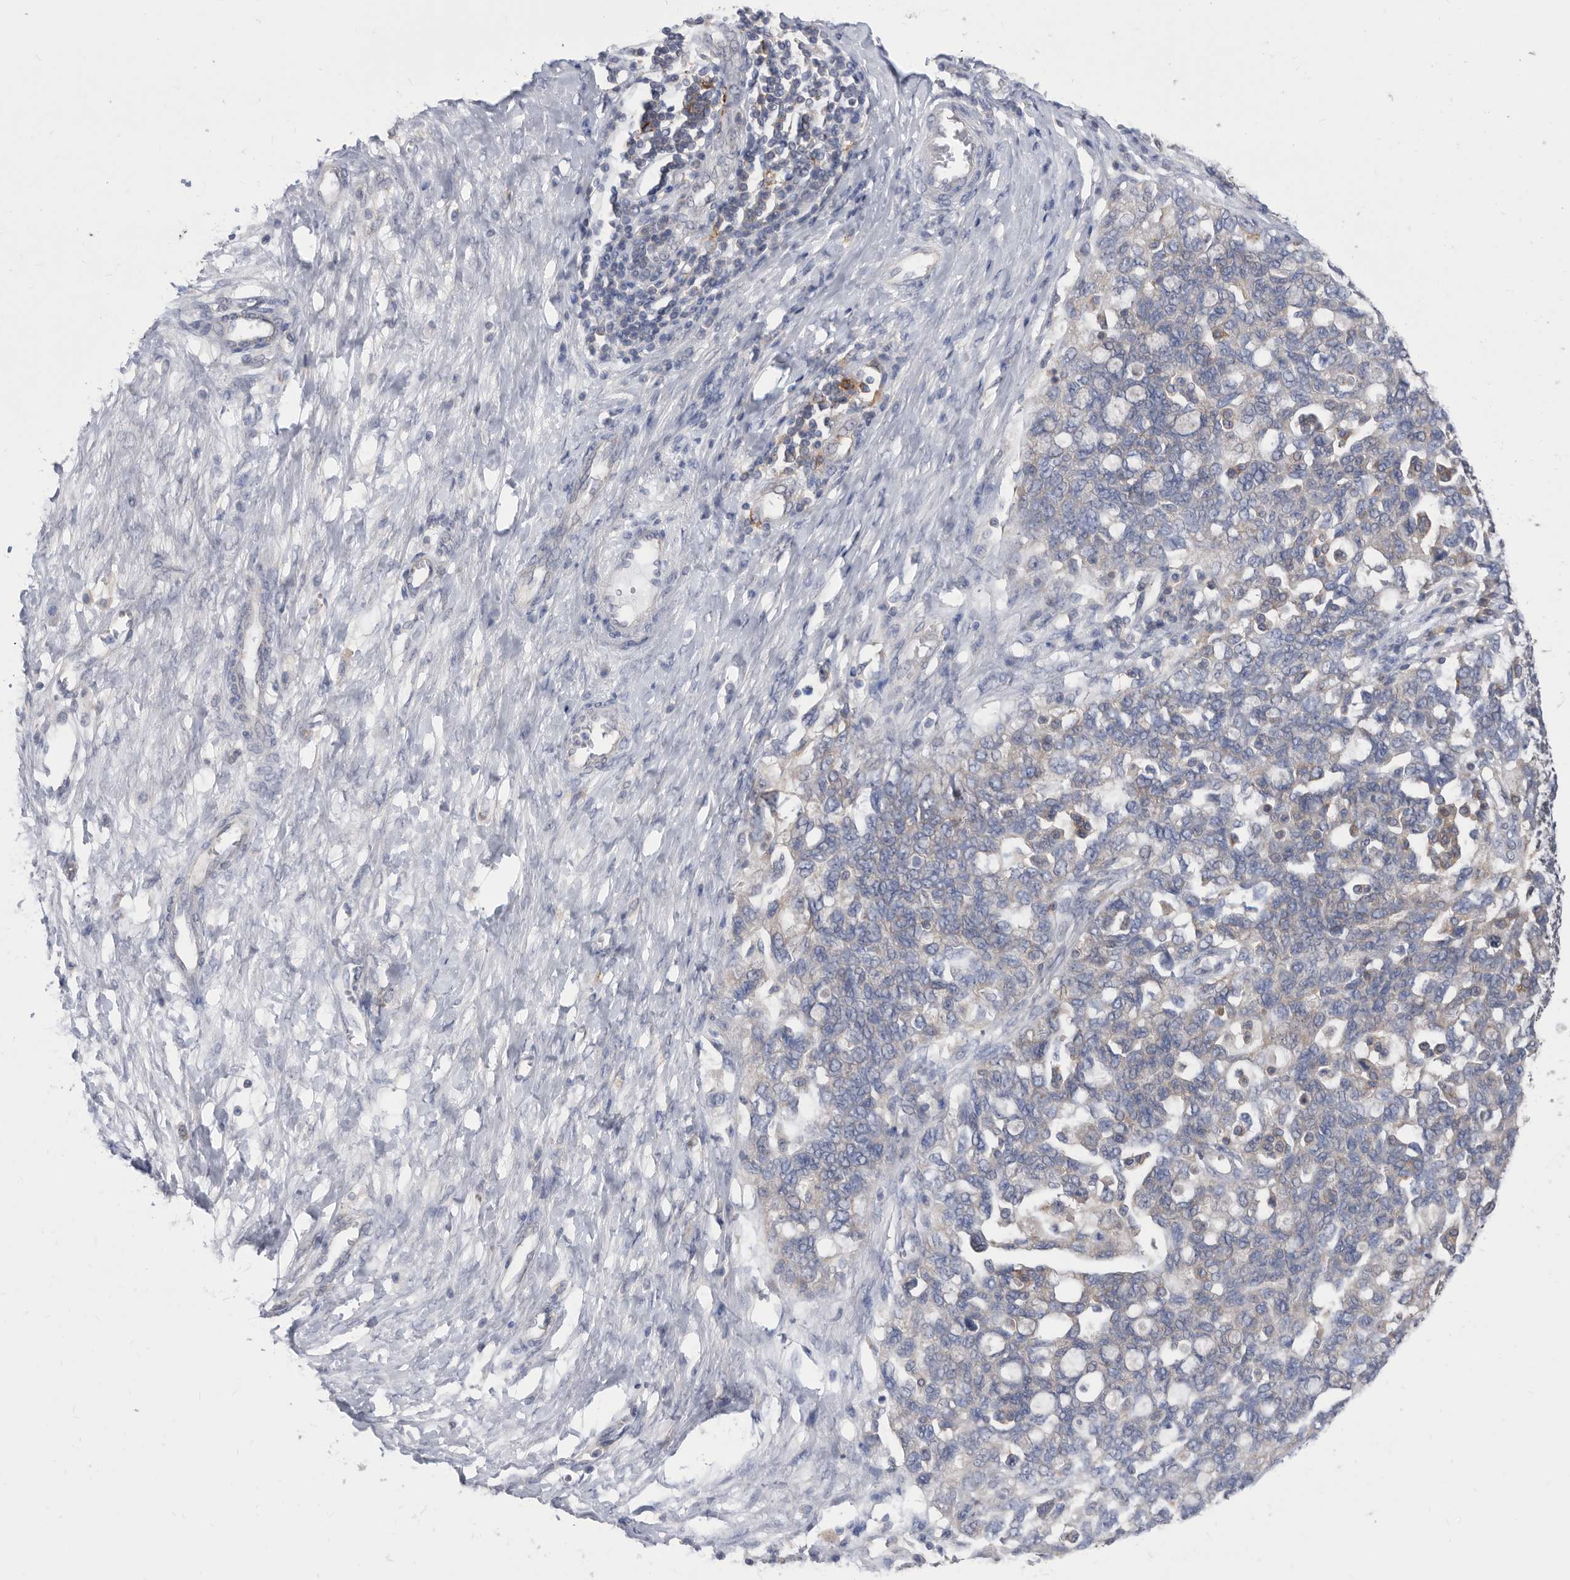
{"staining": {"intensity": "negative", "quantity": "none", "location": "none"}, "tissue": "ovarian cancer", "cell_type": "Tumor cells", "image_type": "cancer", "snomed": [{"axis": "morphology", "description": "Carcinoma, NOS"}, {"axis": "morphology", "description": "Cystadenocarcinoma, serous, NOS"}, {"axis": "topography", "description": "Ovary"}], "caption": "Serous cystadenocarcinoma (ovarian) was stained to show a protein in brown. There is no significant positivity in tumor cells.", "gene": "CCT4", "patient": {"sex": "female", "age": 69}}